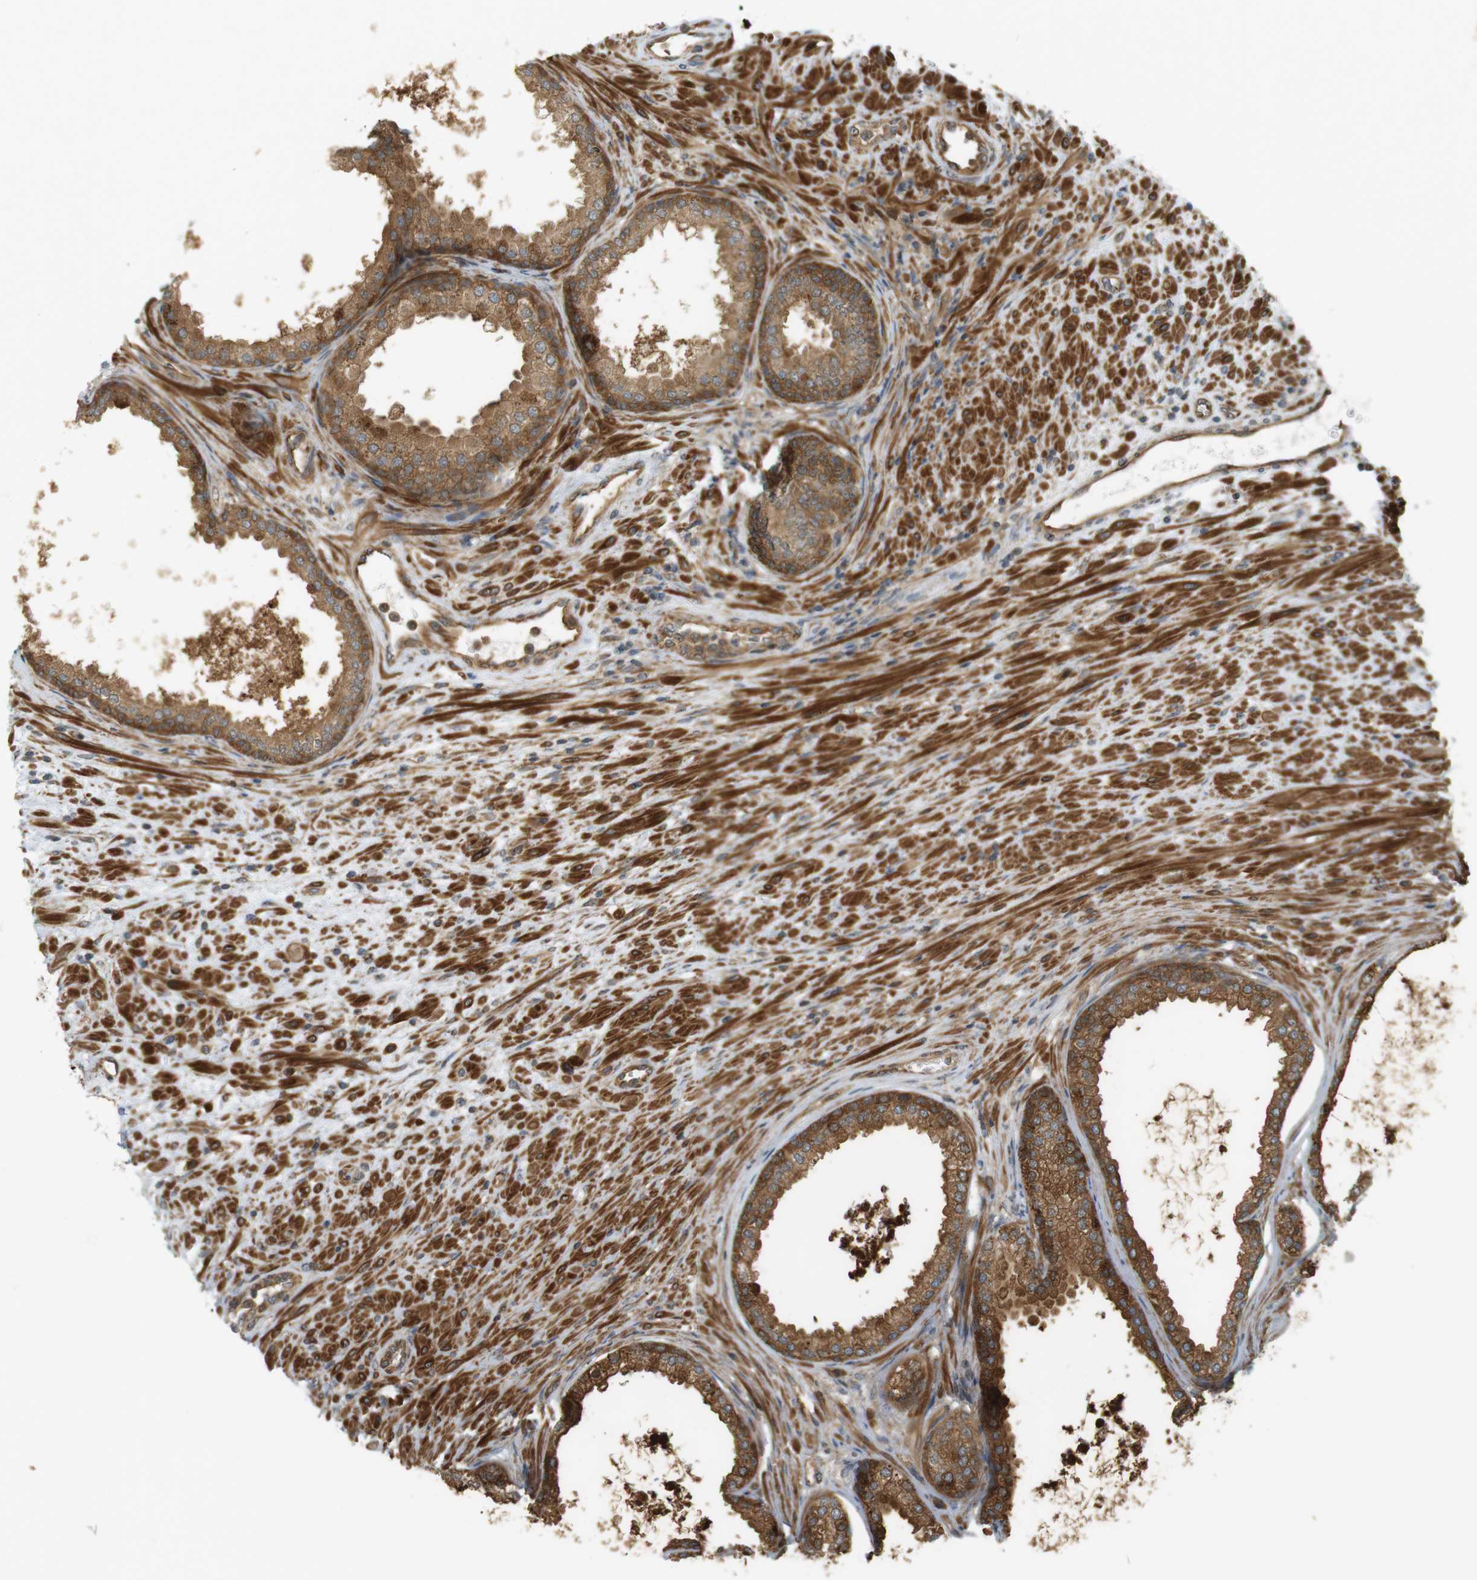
{"staining": {"intensity": "strong", "quantity": ">75%", "location": "cytoplasmic/membranous"}, "tissue": "prostate", "cell_type": "Glandular cells", "image_type": "normal", "snomed": [{"axis": "morphology", "description": "Normal tissue, NOS"}, {"axis": "topography", "description": "Prostate"}], "caption": "Immunohistochemical staining of benign prostate exhibits high levels of strong cytoplasmic/membranous staining in approximately >75% of glandular cells.", "gene": "PA2G4", "patient": {"sex": "male", "age": 76}}